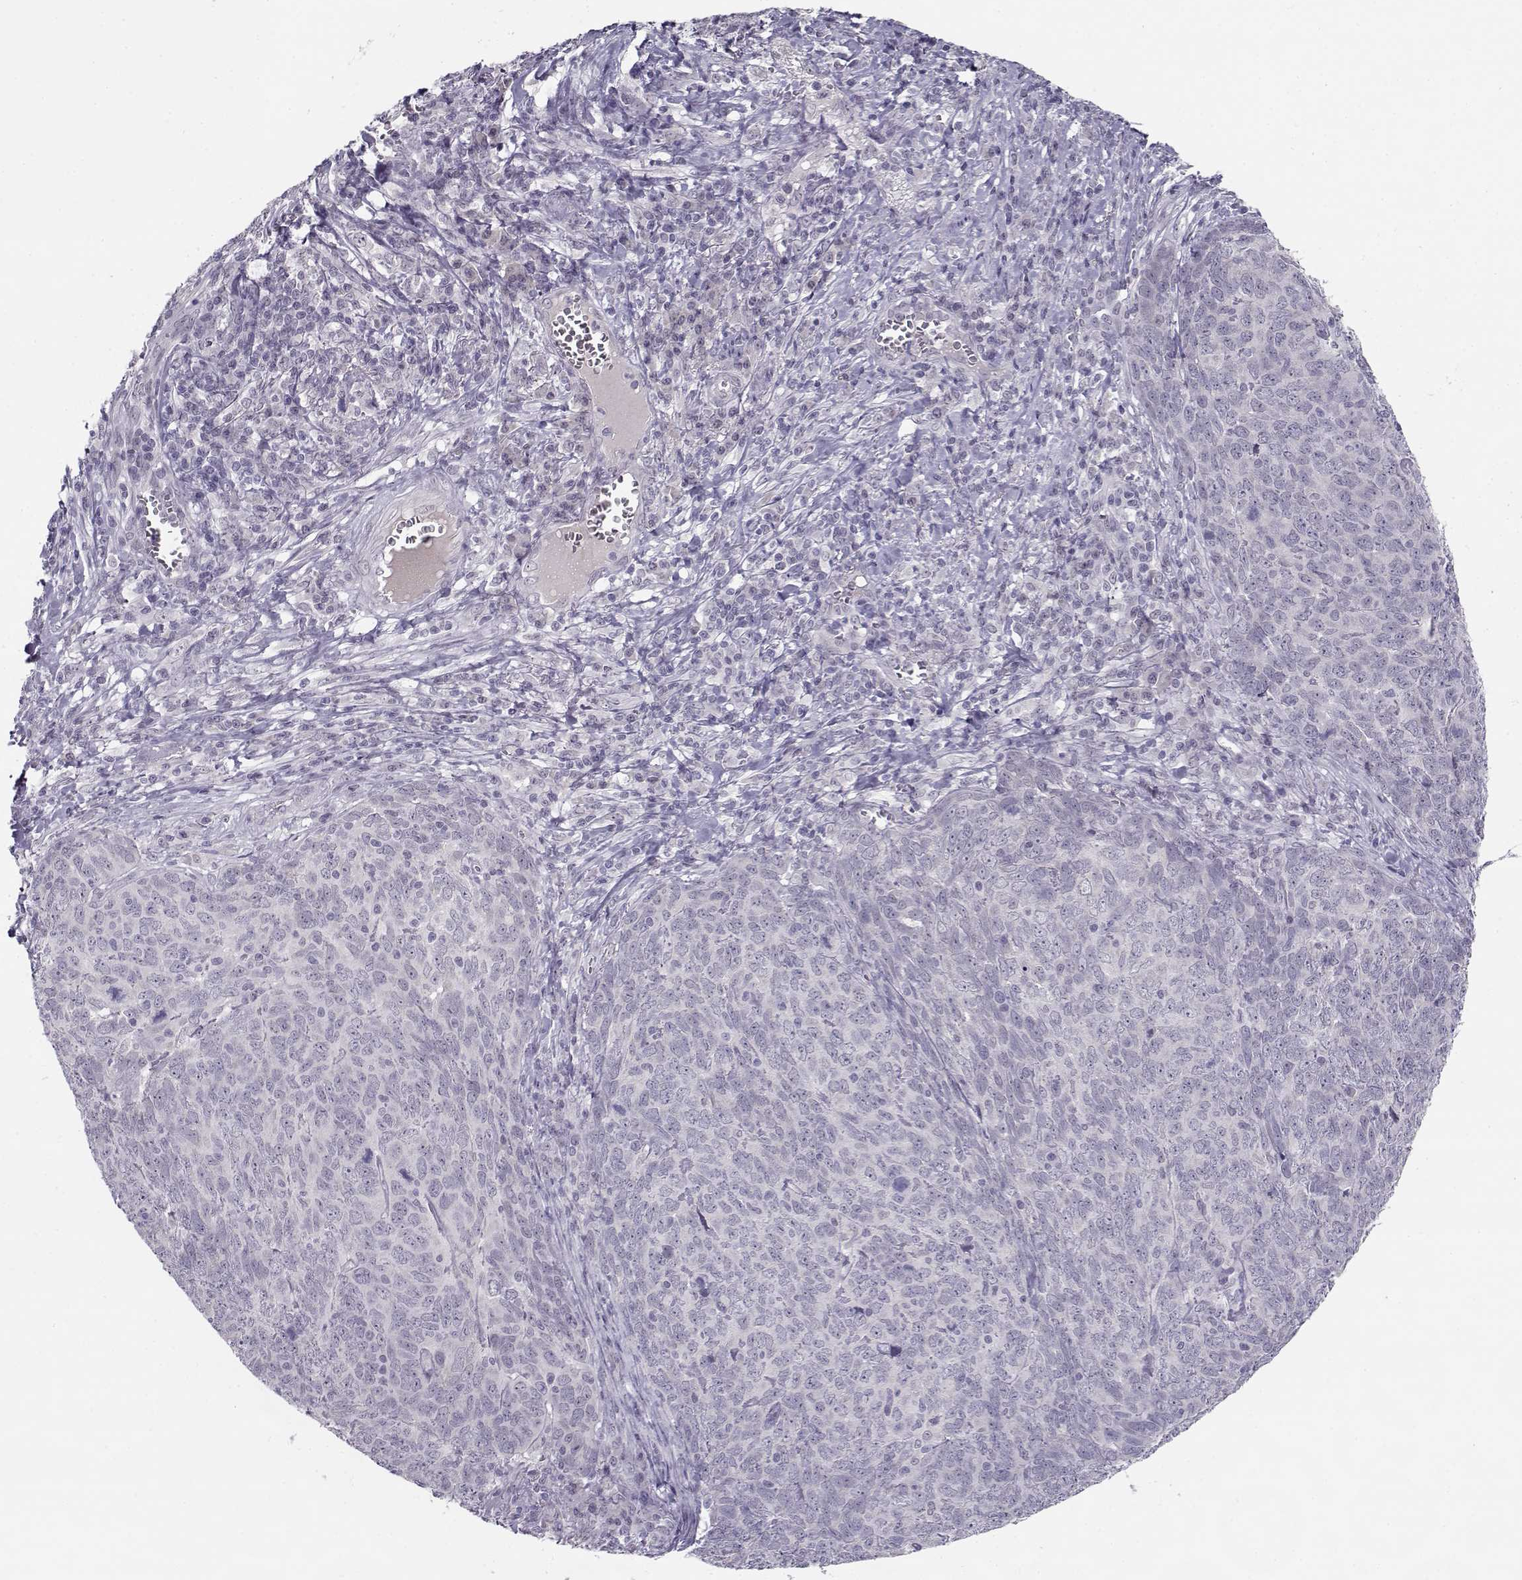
{"staining": {"intensity": "negative", "quantity": "none", "location": "none"}, "tissue": "skin cancer", "cell_type": "Tumor cells", "image_type": "cancer", "snomed": [{"axis": "morphology", "description": "Squamous cell carcinoma, NOS"}, {"axis": "topography", "description": "Skin"}, {"axis": "topography", "description": "Anal"}], "caption": "Protein analysis of skin cancer (squamous cell carcinoma) demonstrates no significant positivity in tumor cells.", "gene": "C16orf86", "patient": {"sex": "female", "age": 51}}